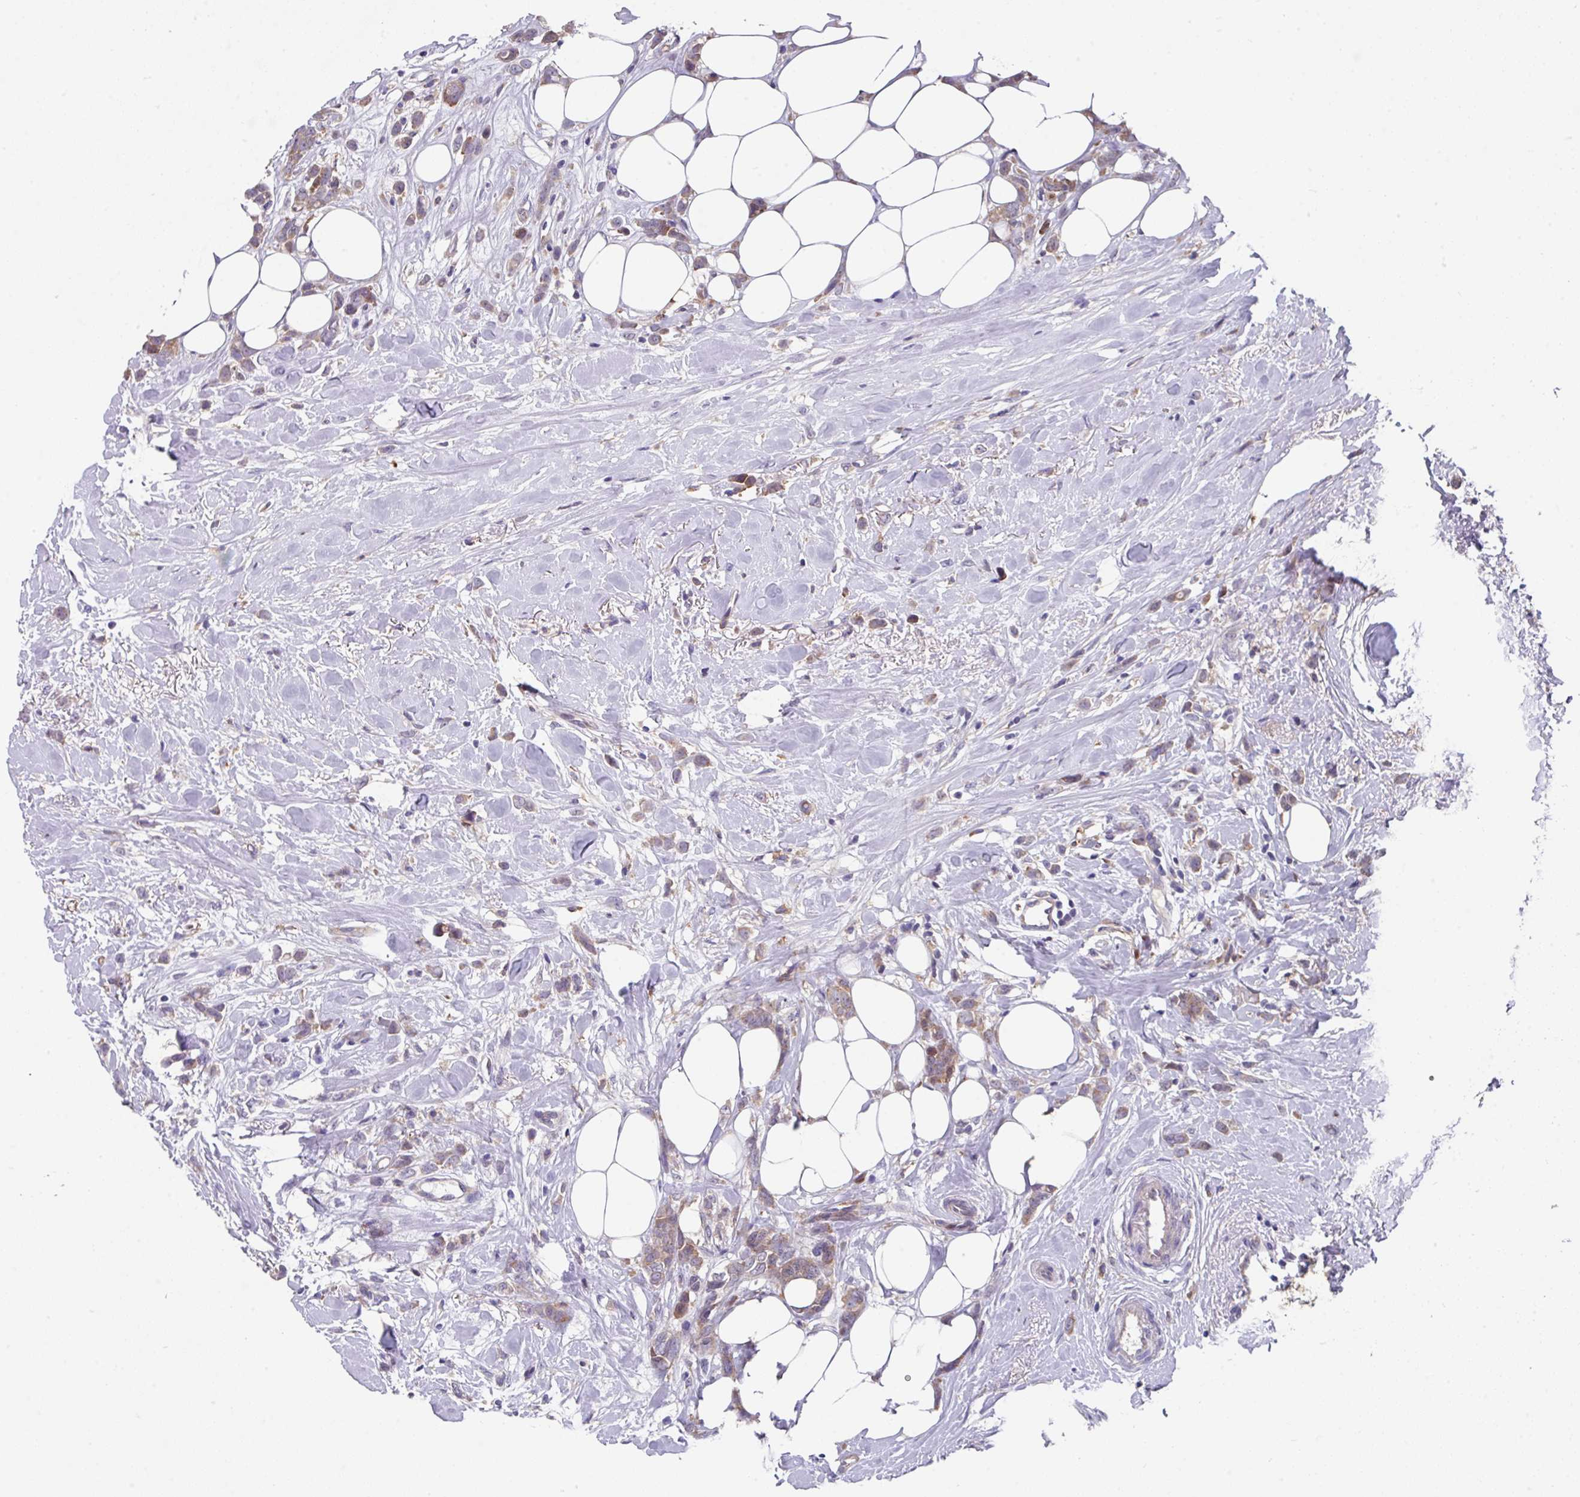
{"staining": {"intensity": "weak", "quantity": "25%-75%", "location": "cytoplasmic/membranous"}, "tissue": "breast cancer", "cell_type": "Tumor cells", "image_type": "cancer", "snomed": [{"axis": "morphology", "description": "Duct carcinoma"}, {"axis": "topography", "description": "Breast"}], "caption": "IHC of breast cancer (invasive ductal carcinoma) shows low levels of weak cytoplasmic/membranous staining in approximately 25%-75% of tumor cells.", "gene": "EIF4B", "patient": {"sex": "female", "age": 80}}